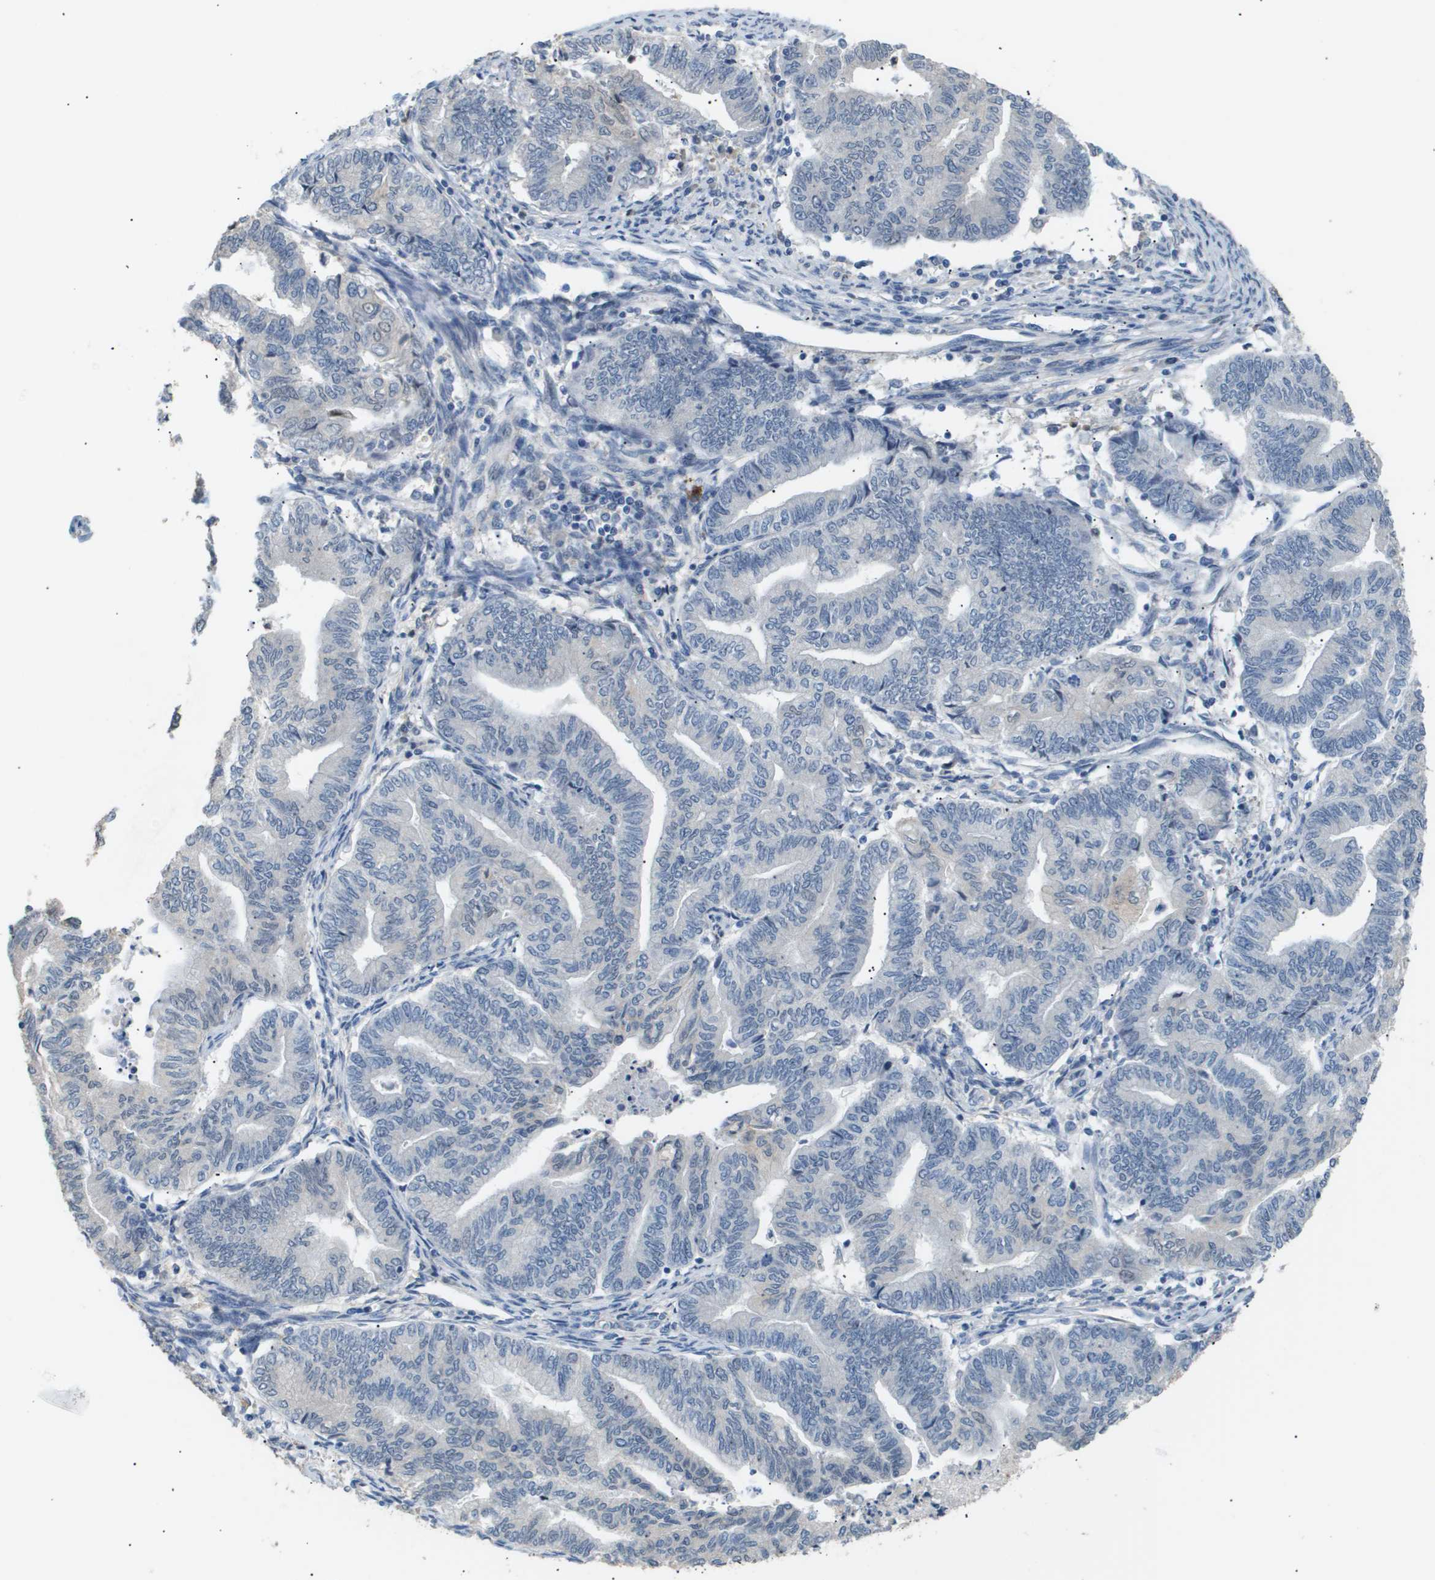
{"staining": {"intensity": "negative", "quantity": "none", "location": "none"}, "tissue": "endometrial cancer", "cell_type": "Tumor cells", "image_type": "cancer", "snomed": [{"axis": "morphology", "description": "Adenocarcinoma, NOS"}, {"axis": "topography", "description": "Endometrium"}], "caption": "Immunohistochemistry (IHC) micrograph of endometrial cancer stained for a protein (brown), which shows no positivity in tumor cells.", "gene": "AKR1A1", "patient": {"sex": "female", "age": 79}}